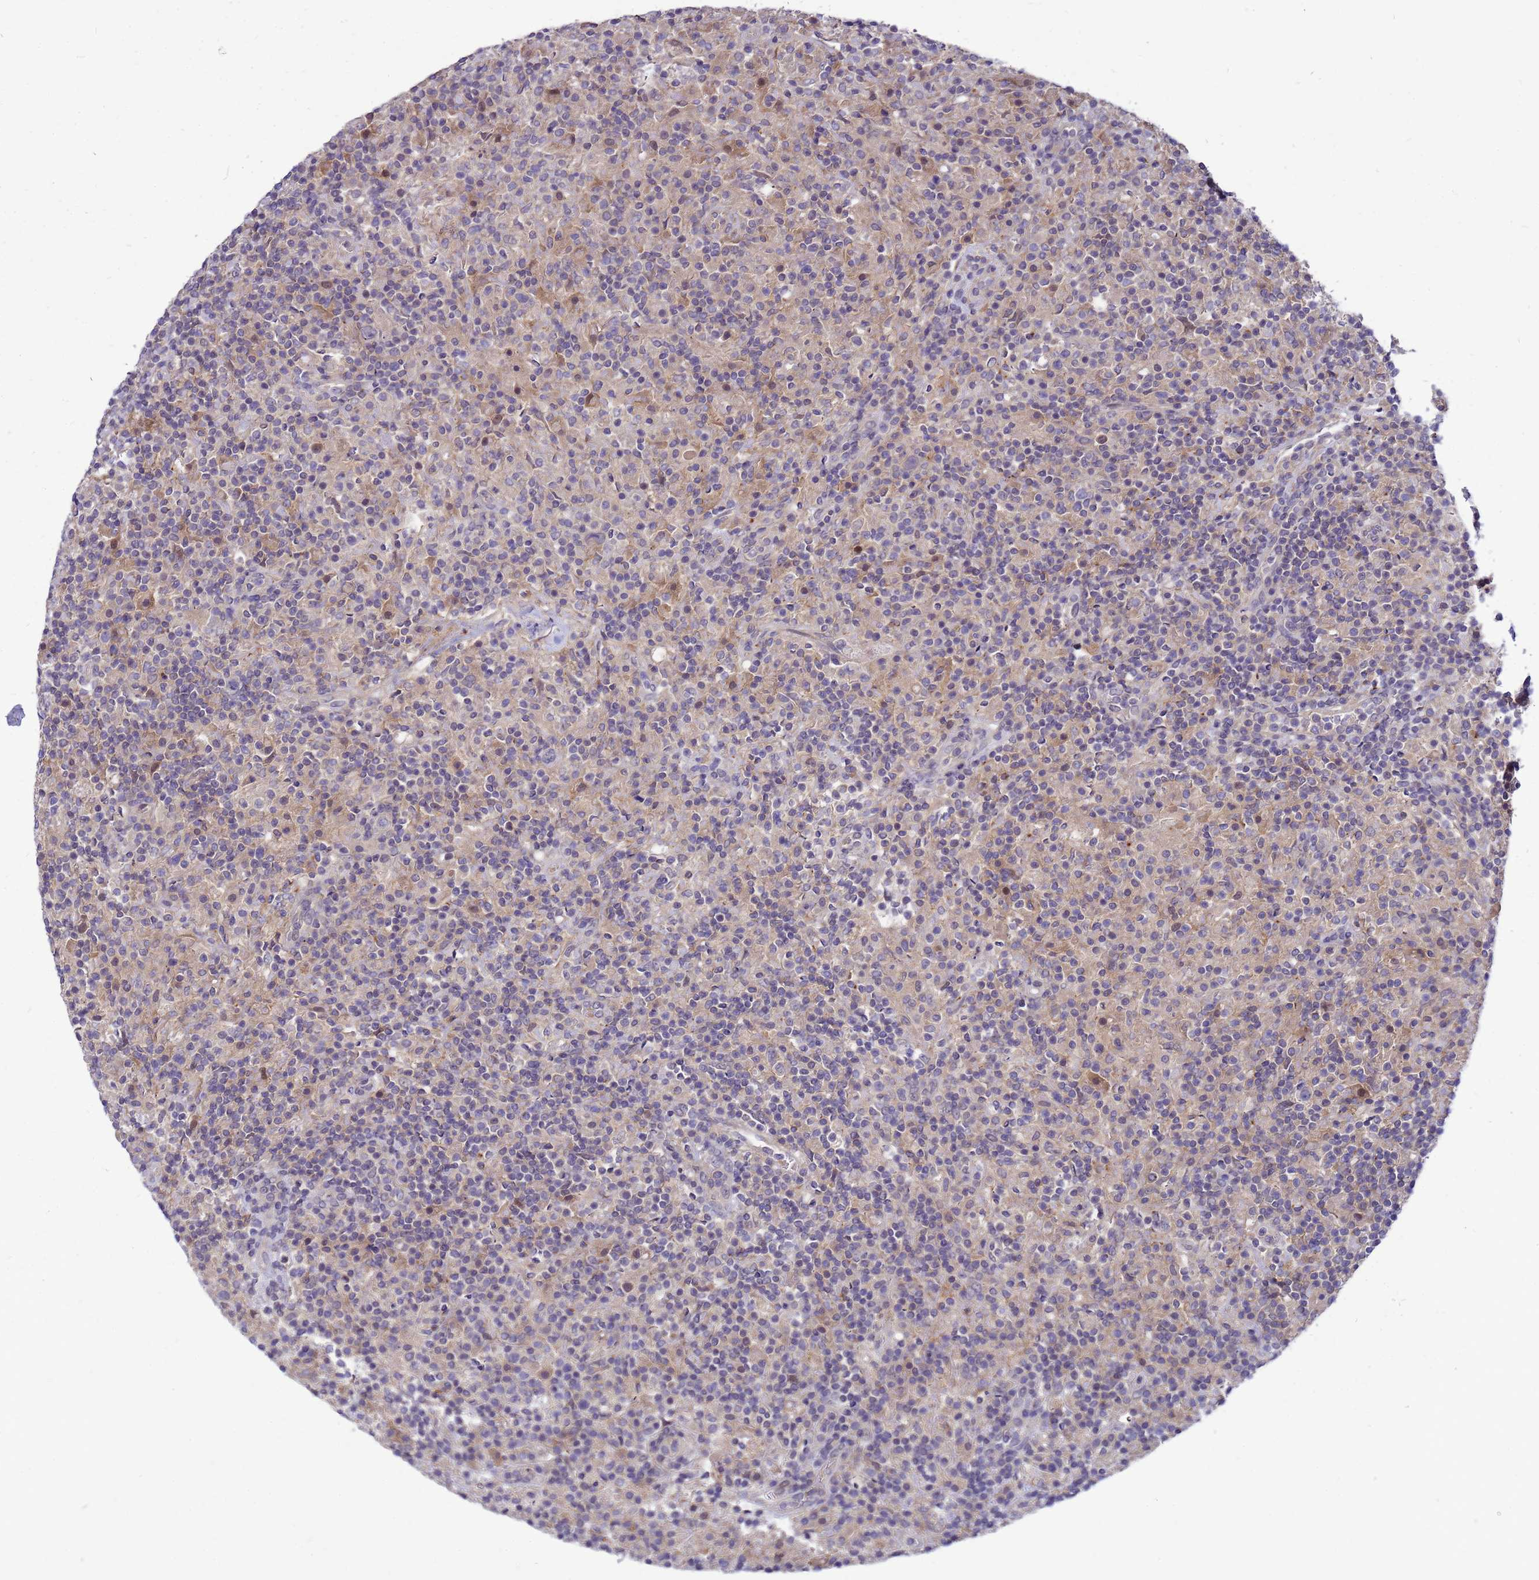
{"staining": {"intensity": "negative", "quantity": "none", "location": "none"}, "tissue": "lymphoma", "cell_type": "Tumor cells", "image_type": "cancer", "snomed": [{"axis": "morphology", "description": "Hodgkin's disease, NOS"}, {"axis": "topography", "description": "Lymph node"}], "caption": "Immunohistochemical staining of human Hodgkin's disease exhibits no significant positivity in tumor cells.", "gene": "ENOPH1", "patient": {"sex": "male", "age": 70}}